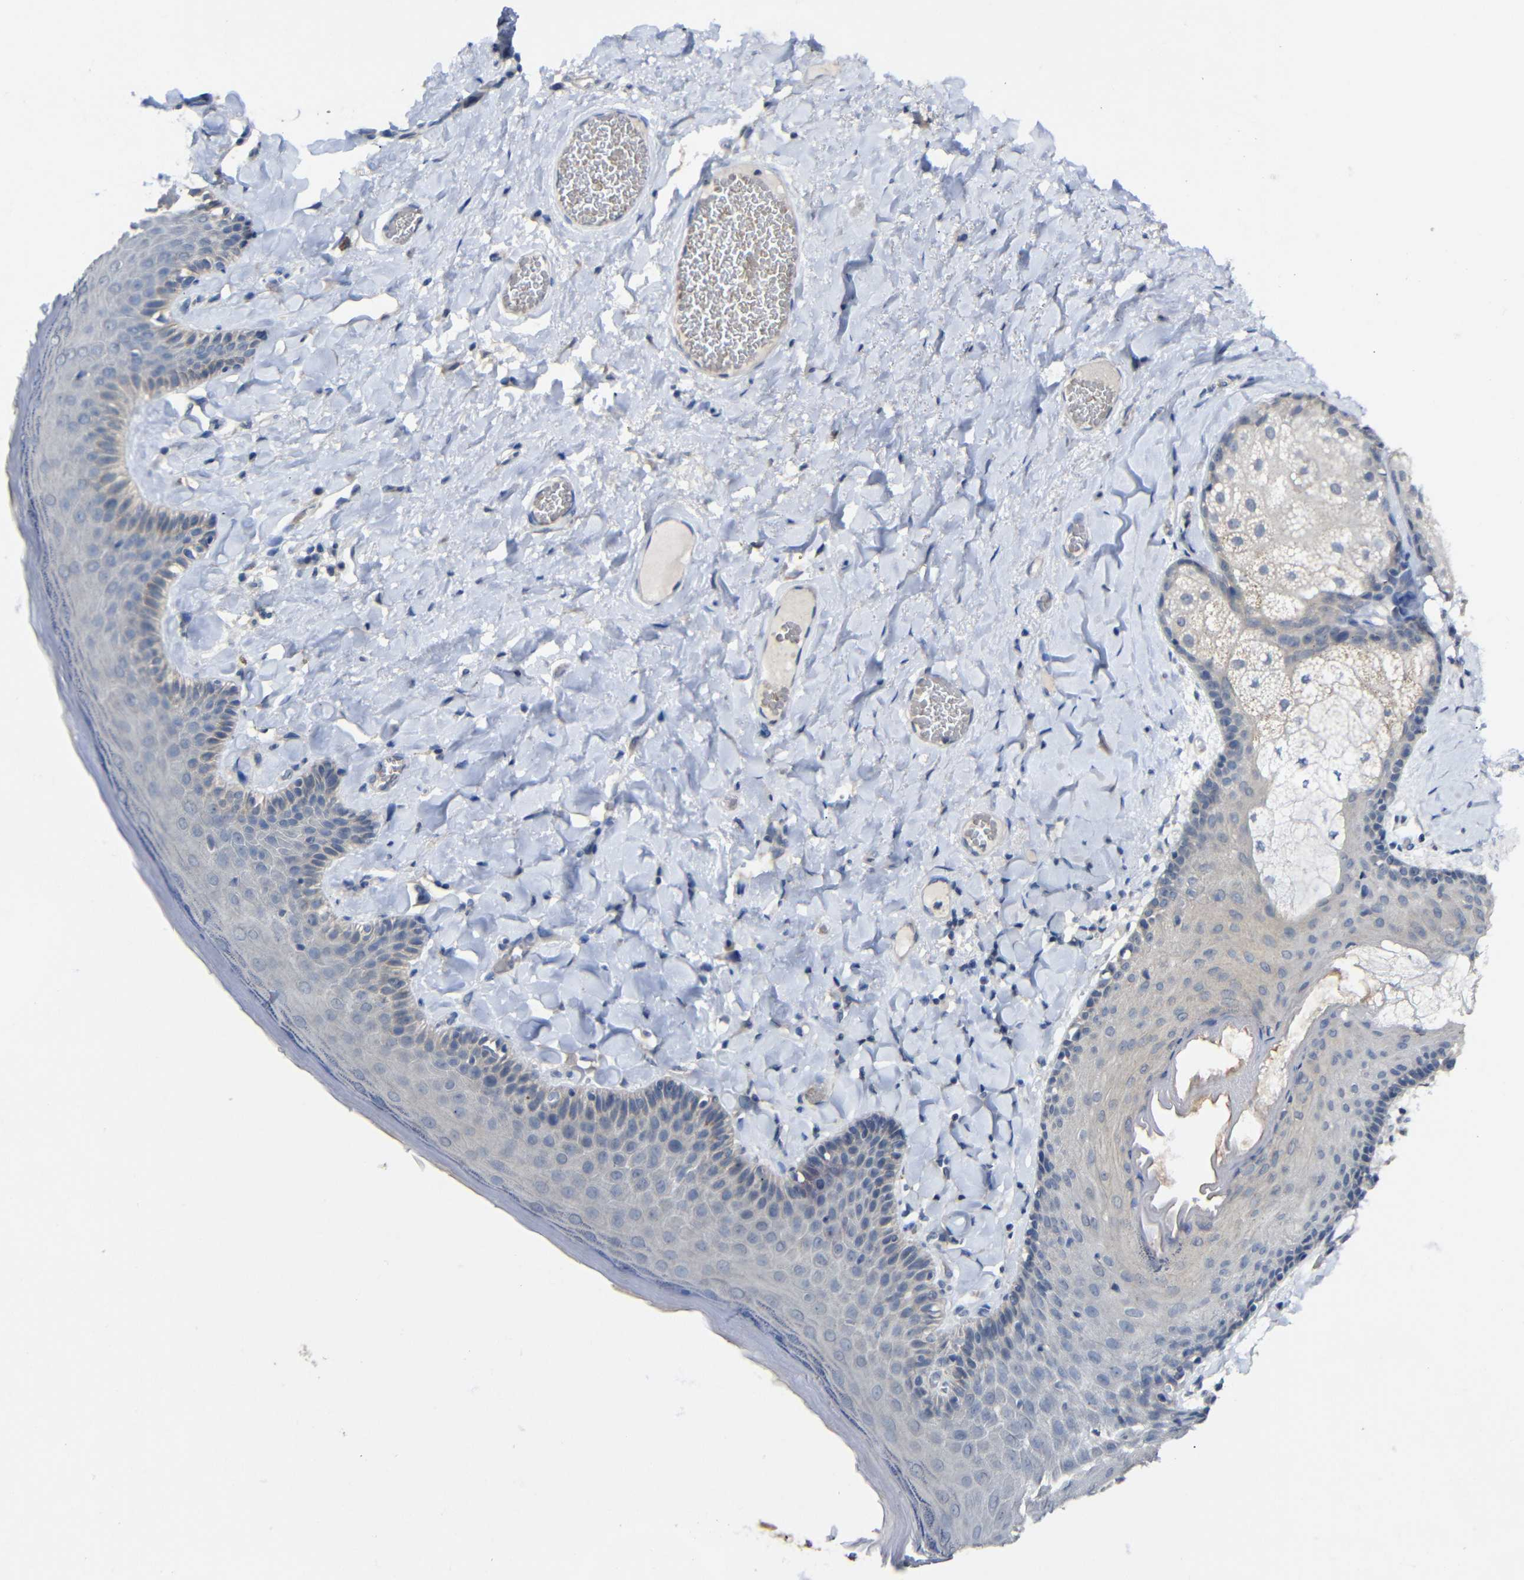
{"staining": {"intensity": "weak", "quantity": "<25%", "location": "cytoplasmic/membranous"}, "tissue": "skin", "cell_type": "Epidermal cells", "image_type": "normal", "snomed": [{"axis": "morphology", "description": "Normal tissue, NOS"}, {"axis": "topography", "description": "Anal"}], "caption": "Protein analysis of benign skin shows no significant positivity in epidermal cells.", "gene": "HNF1A", "patient": {"sex": "male", "age": 69}}